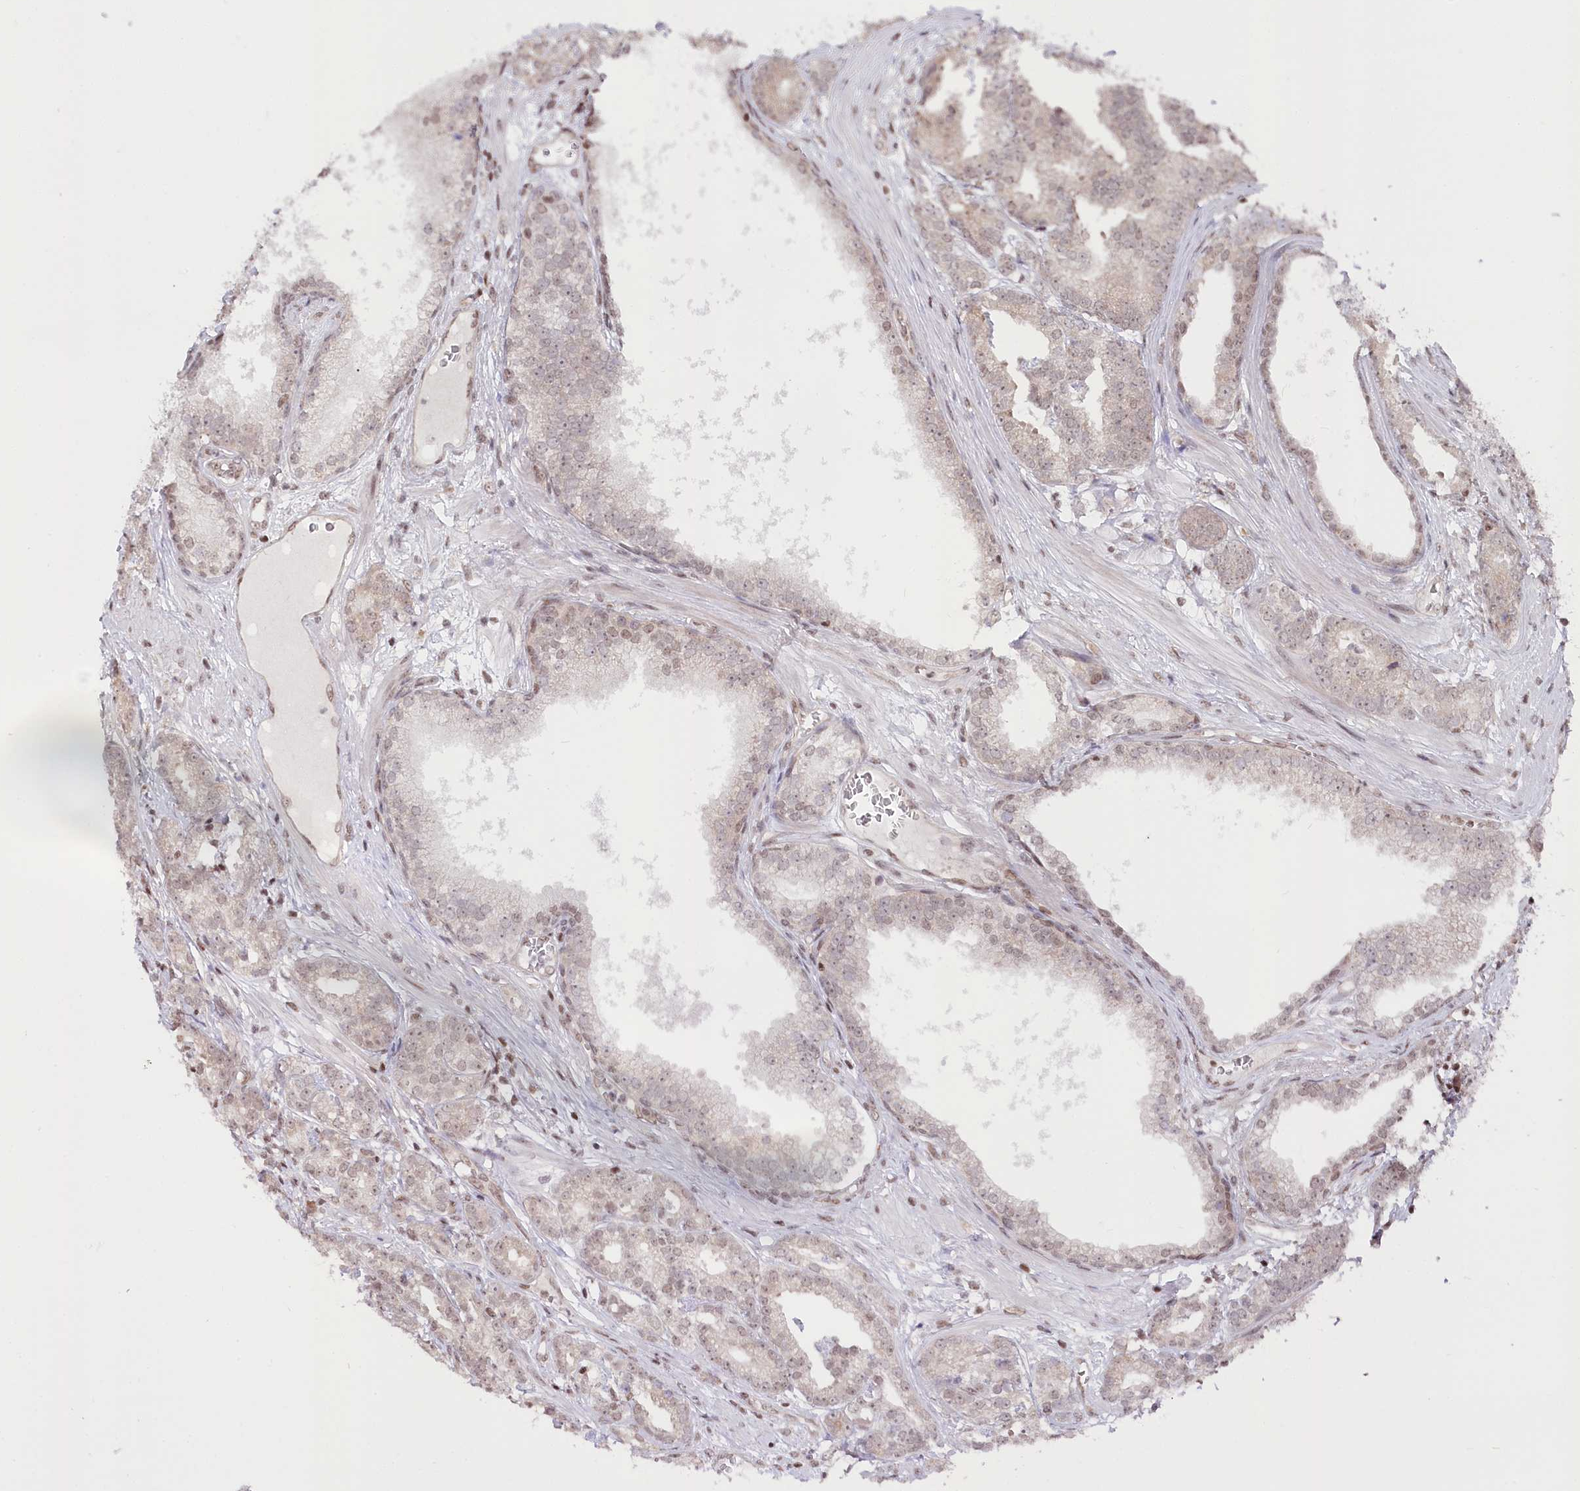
{"staining": {"intensity": "negative", "quantity": "none", "location": "none"}, "tissue": "prostate cancer", "cell_type": "Tumor cells", "image_type": "cancer", "snomed": [{"axis": "morphology", "description": "Adenocarcinoma, High grade"}, {"axis": "topography", "description": "Prostate"}], "caption": "Immunohistochemistry photomicrograph of neoplastic tissue: human prostate cancer stained with DAB displays no significant protein positivity in tumor cells.", "gene": "CGGBP1", "patient": {"sex": "male", "age": 69}}